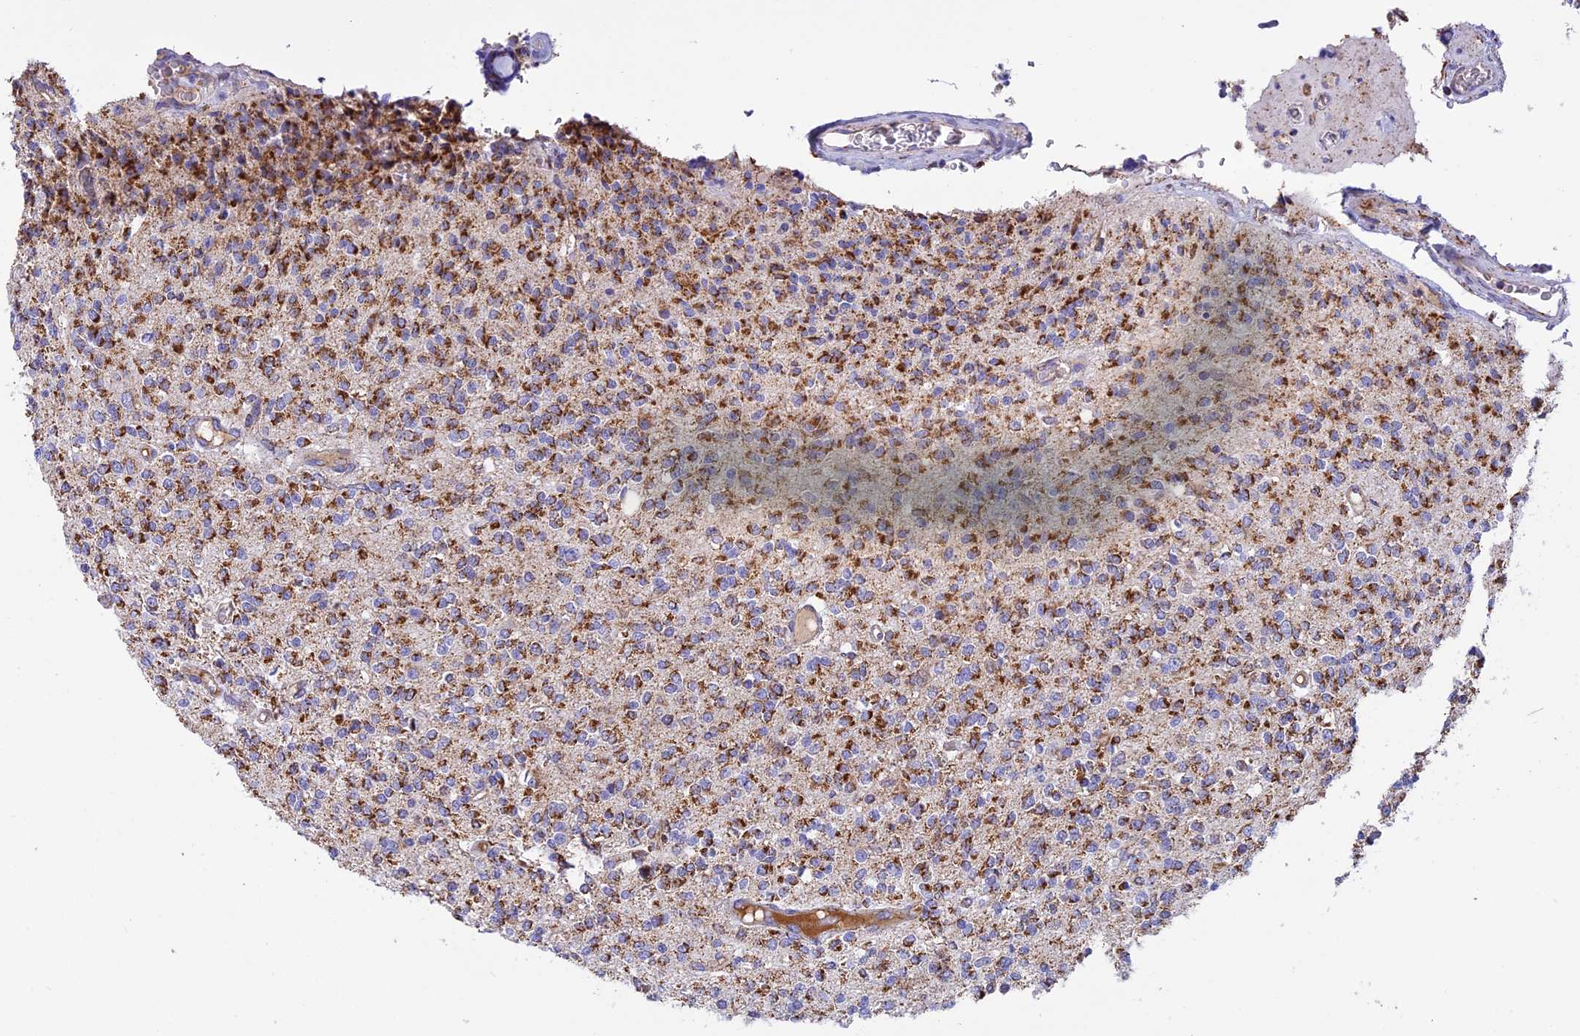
{"staining": {"intensity": "moderate", "quantity": ">75%", "location": "cytoplasmic/membranous"}, "tissue": "glioma", "cell_type": "Tumor cells", "image_type": "cancer", "snomed": [{"axis": "morphology", "description": "Glioma, malignant, High grade"}, {"axis": "topography", "description": "Brain"}], "caption": "Glioma was stained to show a protein in brown. There is medium levels of moderate cytoplasmic/membranous expression in about >75% of tumor cells.", "gene": "KCNG1", "patient": {"sex": "male", "age": 34}}